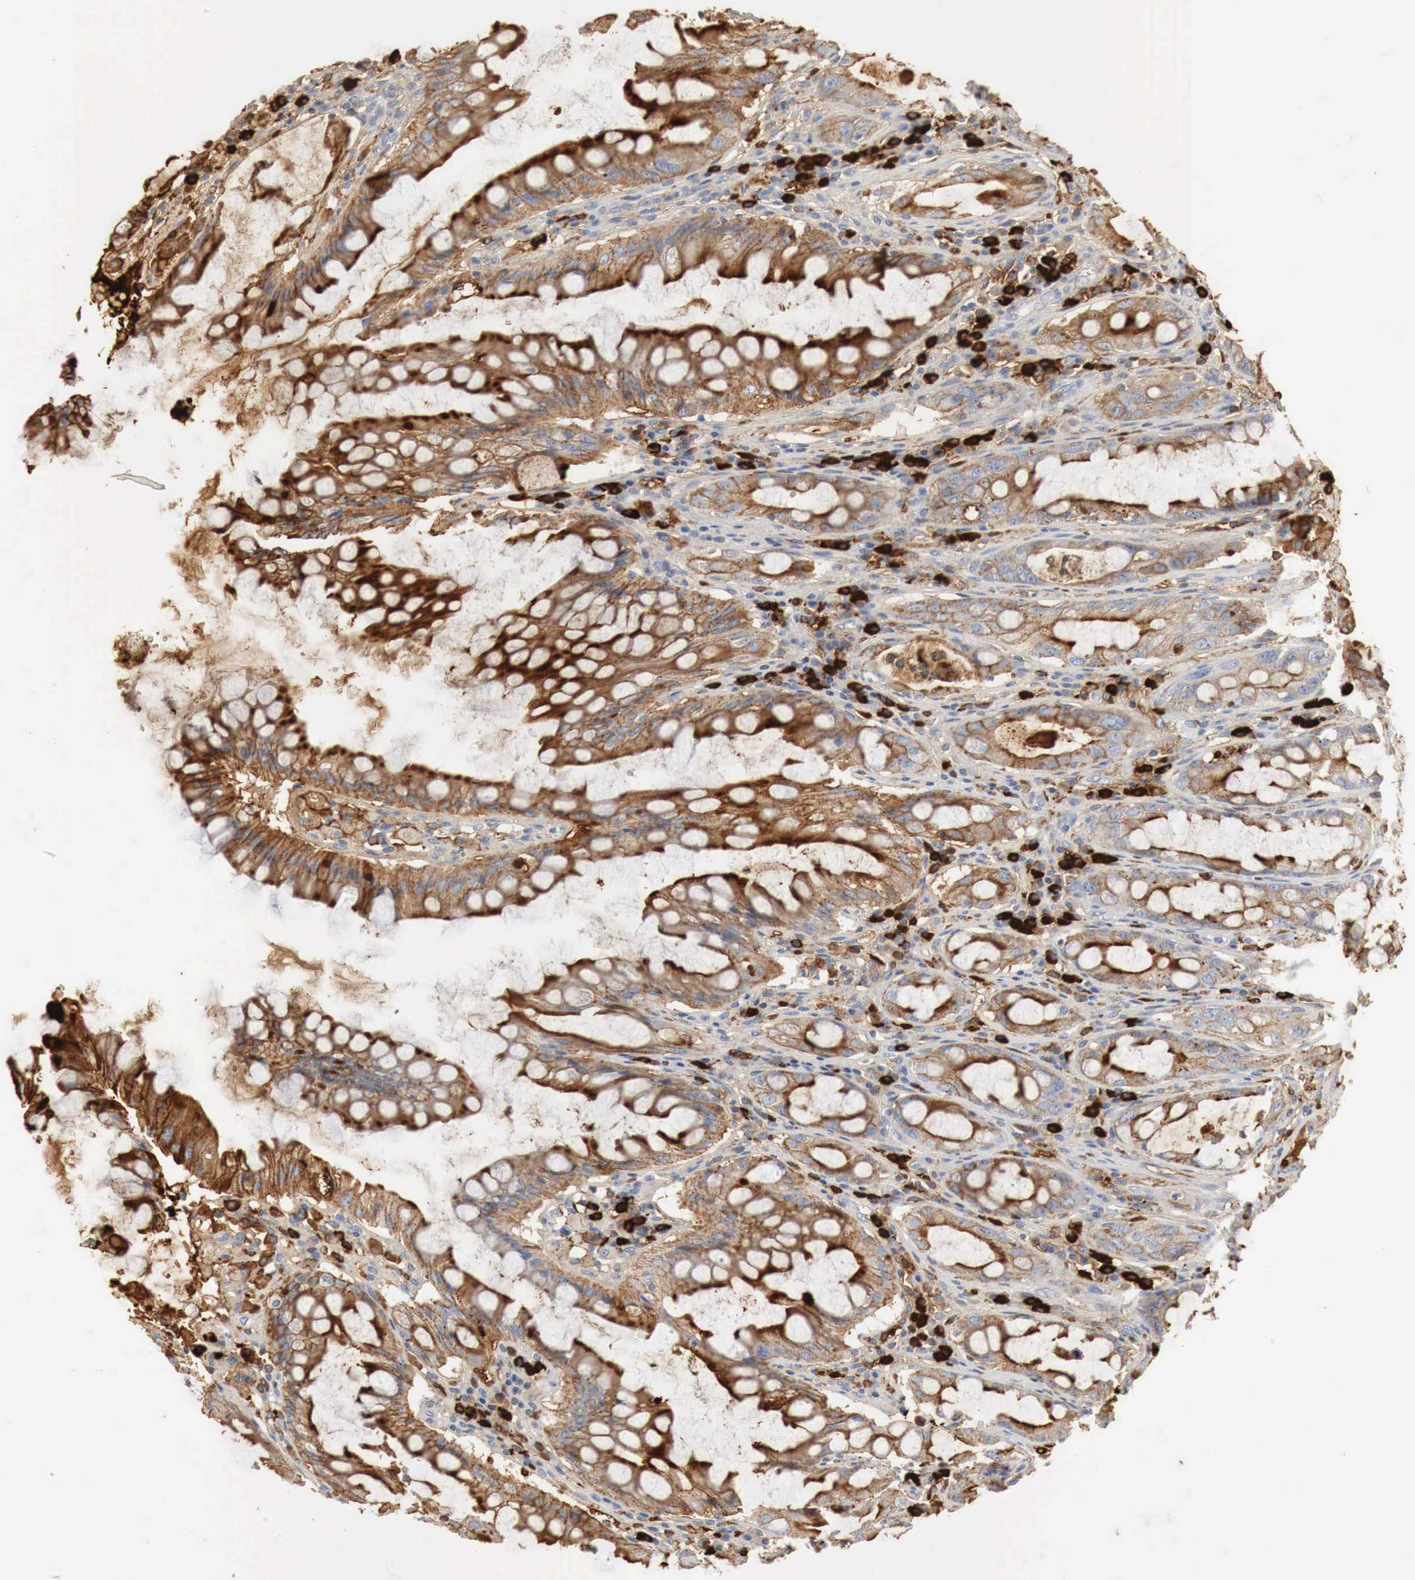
{"staining": {"intensity": "strong", "quantity": ">75%", "location": "cytoplasmic/membranous"}, "tissue": "rectum", "cell_type": "Glandular cells", "image_type": "normal", "snomed": [{"axis": "morphology", "description": "Normal tissue, NOS"}, {"axis": "topography", "description": "Rectum"}], "caption": "Normal rectum shows strong cytoplasmic/membranous expression in about >75% of glandular cells.", "gene": "IGLC3", "patient": {"sex": "female", "age": 60}}